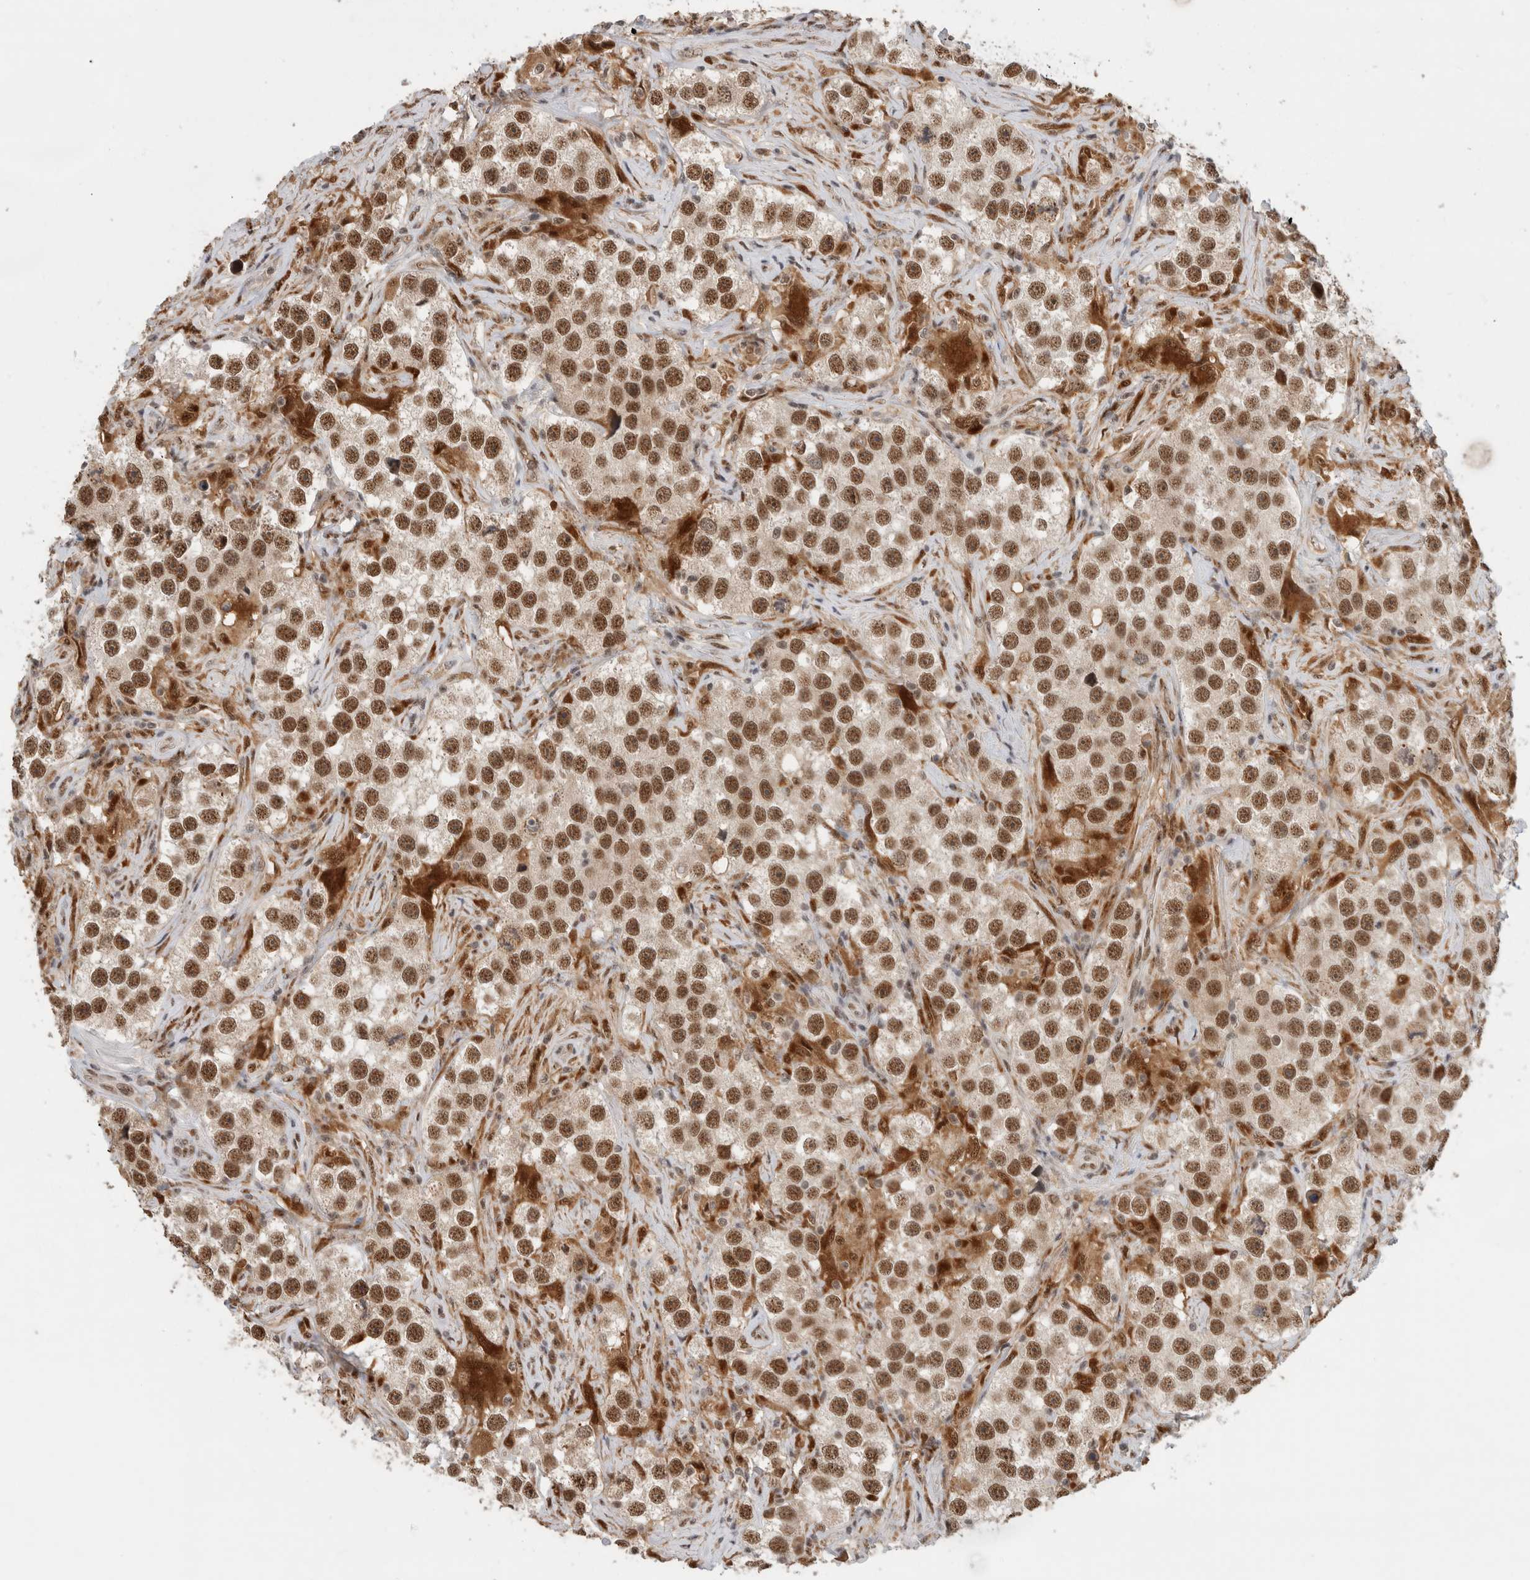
{"staining": {"intensity": "strong", "quantity": ">75%", "location": "cytoplasmic/membranous,nuclear"}, "tissue": "testis cancer", "cell_type": "Tumor cells", "image_type": "cancer", "snomed": [{"axis": "morphology", "description": "Seminoma, NOS"}, {"axis": "topography", "description": "Testis"}], "caption": "This micrograph shows testis seminoma stained with immunohistochemistry (IHC) to label a protein in brown. The cytoplasmic/membranous and nuclear of tumor cells show strong positivity for the protein. Nuclei are counter-stained blue.", "gene": "NCAPG2", "patient": {"sex": "male", "age": 49}}